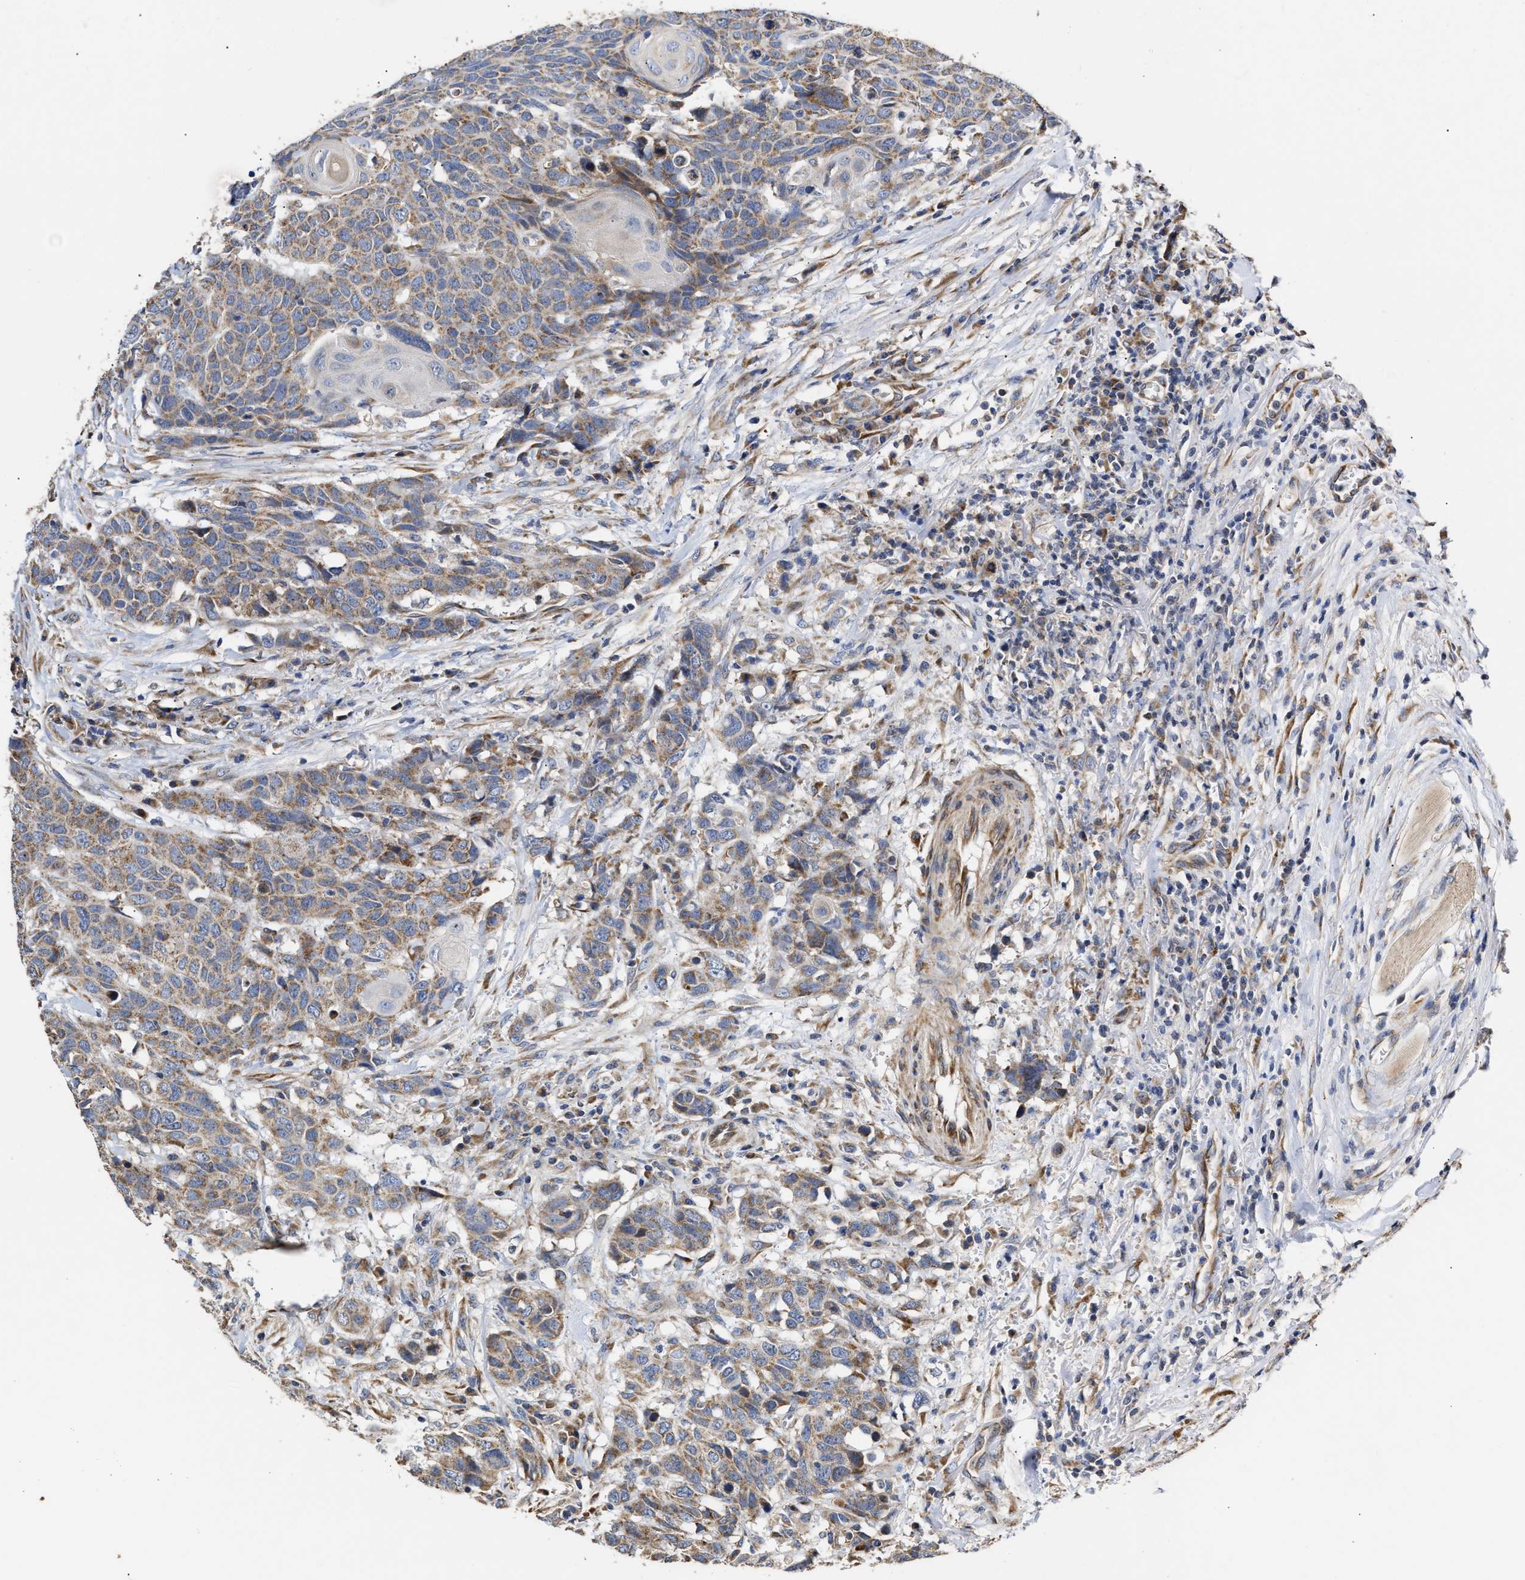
{"staining": {"intensity": "moderate", "quantity": ">75%", "location": "cytoplasmic/membranous"}, "tissue": "head and neck cancer", "cell_type": "Tumor cells", "image_type": "cancer", "snomed": [{"axis": "morphology", "description": "Squamous cell carcinoma, NOS"}, {"axis": "topography", "description": "Head-Neck"}], "caption": "Brown immunohistochemical staining in human head and neck cancer (squamous cell carcinoma) displays moderate cytoplasmic/membranous expression in about >75% of tumor cells.", "gene": "MALSU1", "patient": {"sex": "male", "age": 66}}